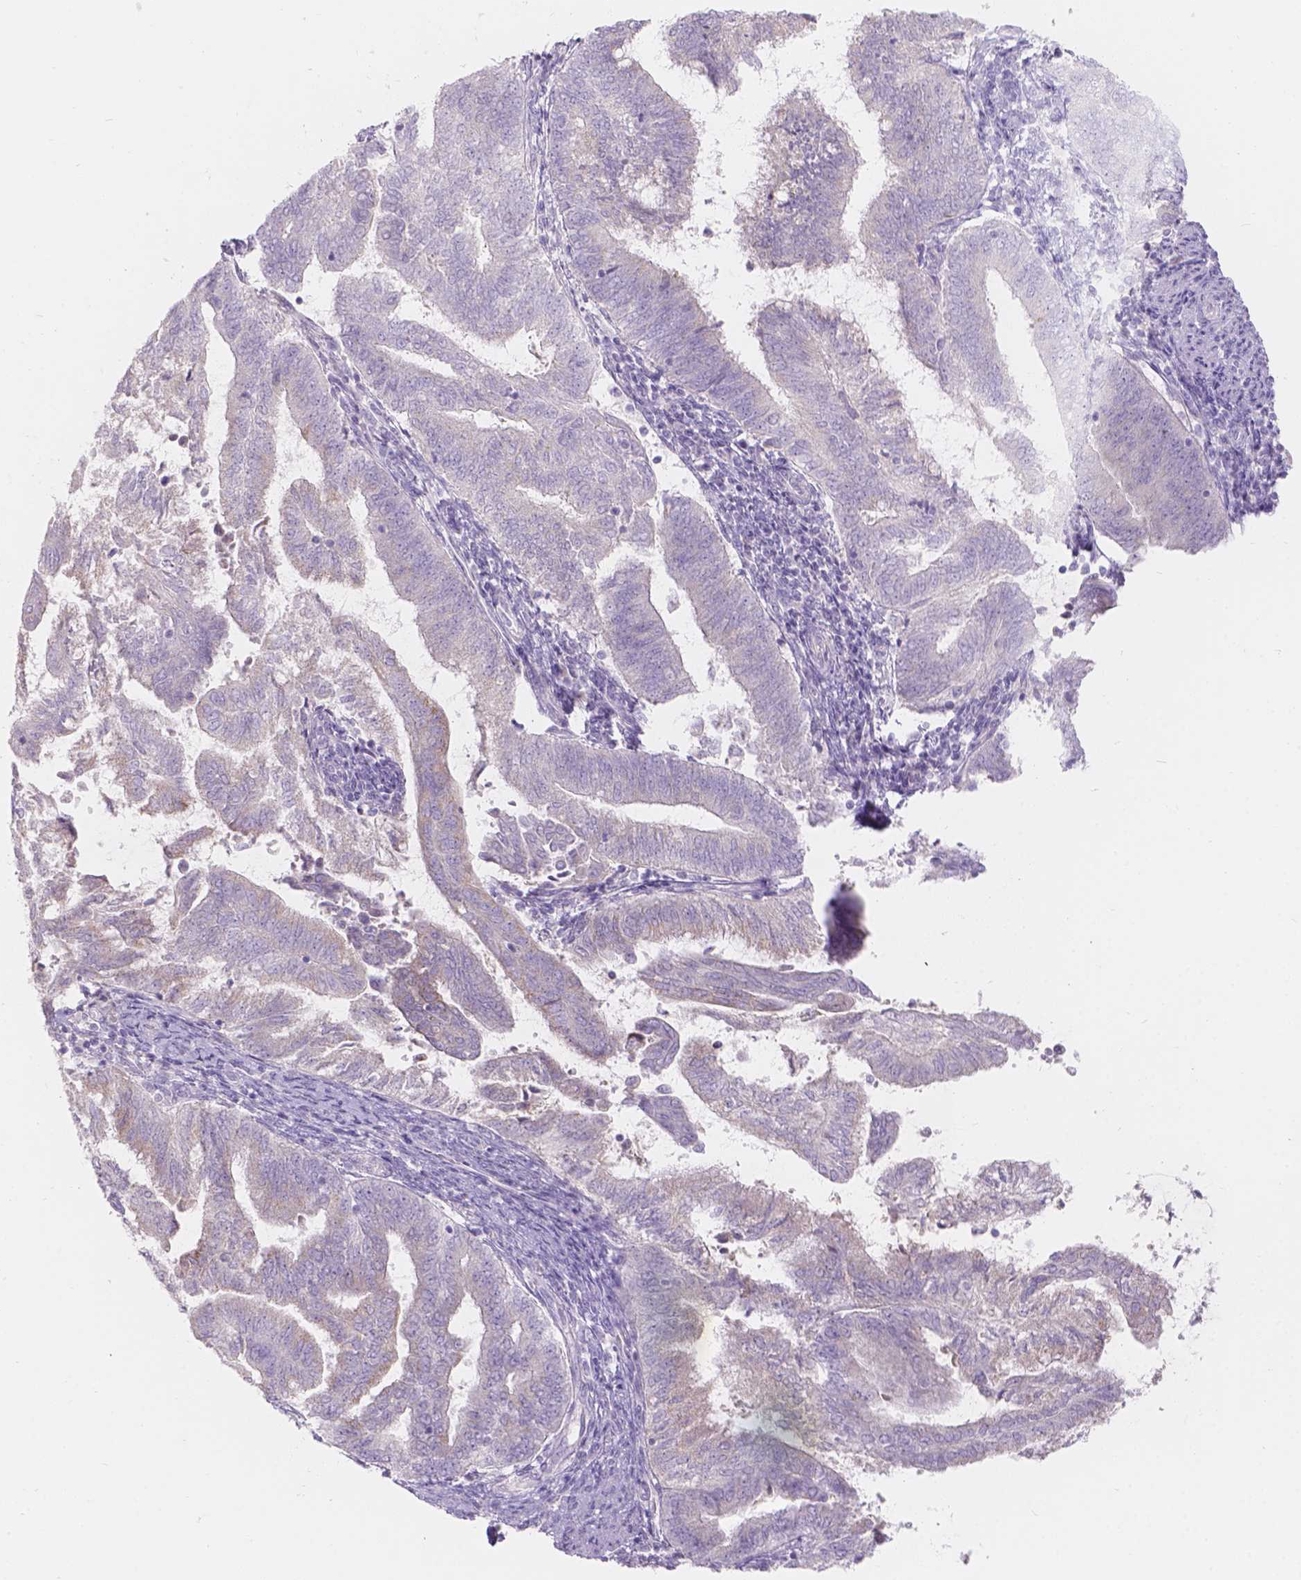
{"staining": {"intensity": "negative", "quantity": "none", "location": "none"}, "tissue": "endometrial cancer", "cell_type": "Tumor cells", "image_type": "cancer", "snomed": [{"axis": "morphology", "description": "Adenocarcinoma, NOS"}, {"axis": "topography", "description": "Endometrium"}], "caption": "Immunohistochemistry (IHC) of endometrial adenocarcinoma exhibits no expression in tumor cells. The staining is performed using DAB (3,3'-diaminobenzidine) brown chromogen with nuclei counter-stained in using hematoxylin.", "gene": "HTN3", "patient": {"sex": "female", "age": 65}}